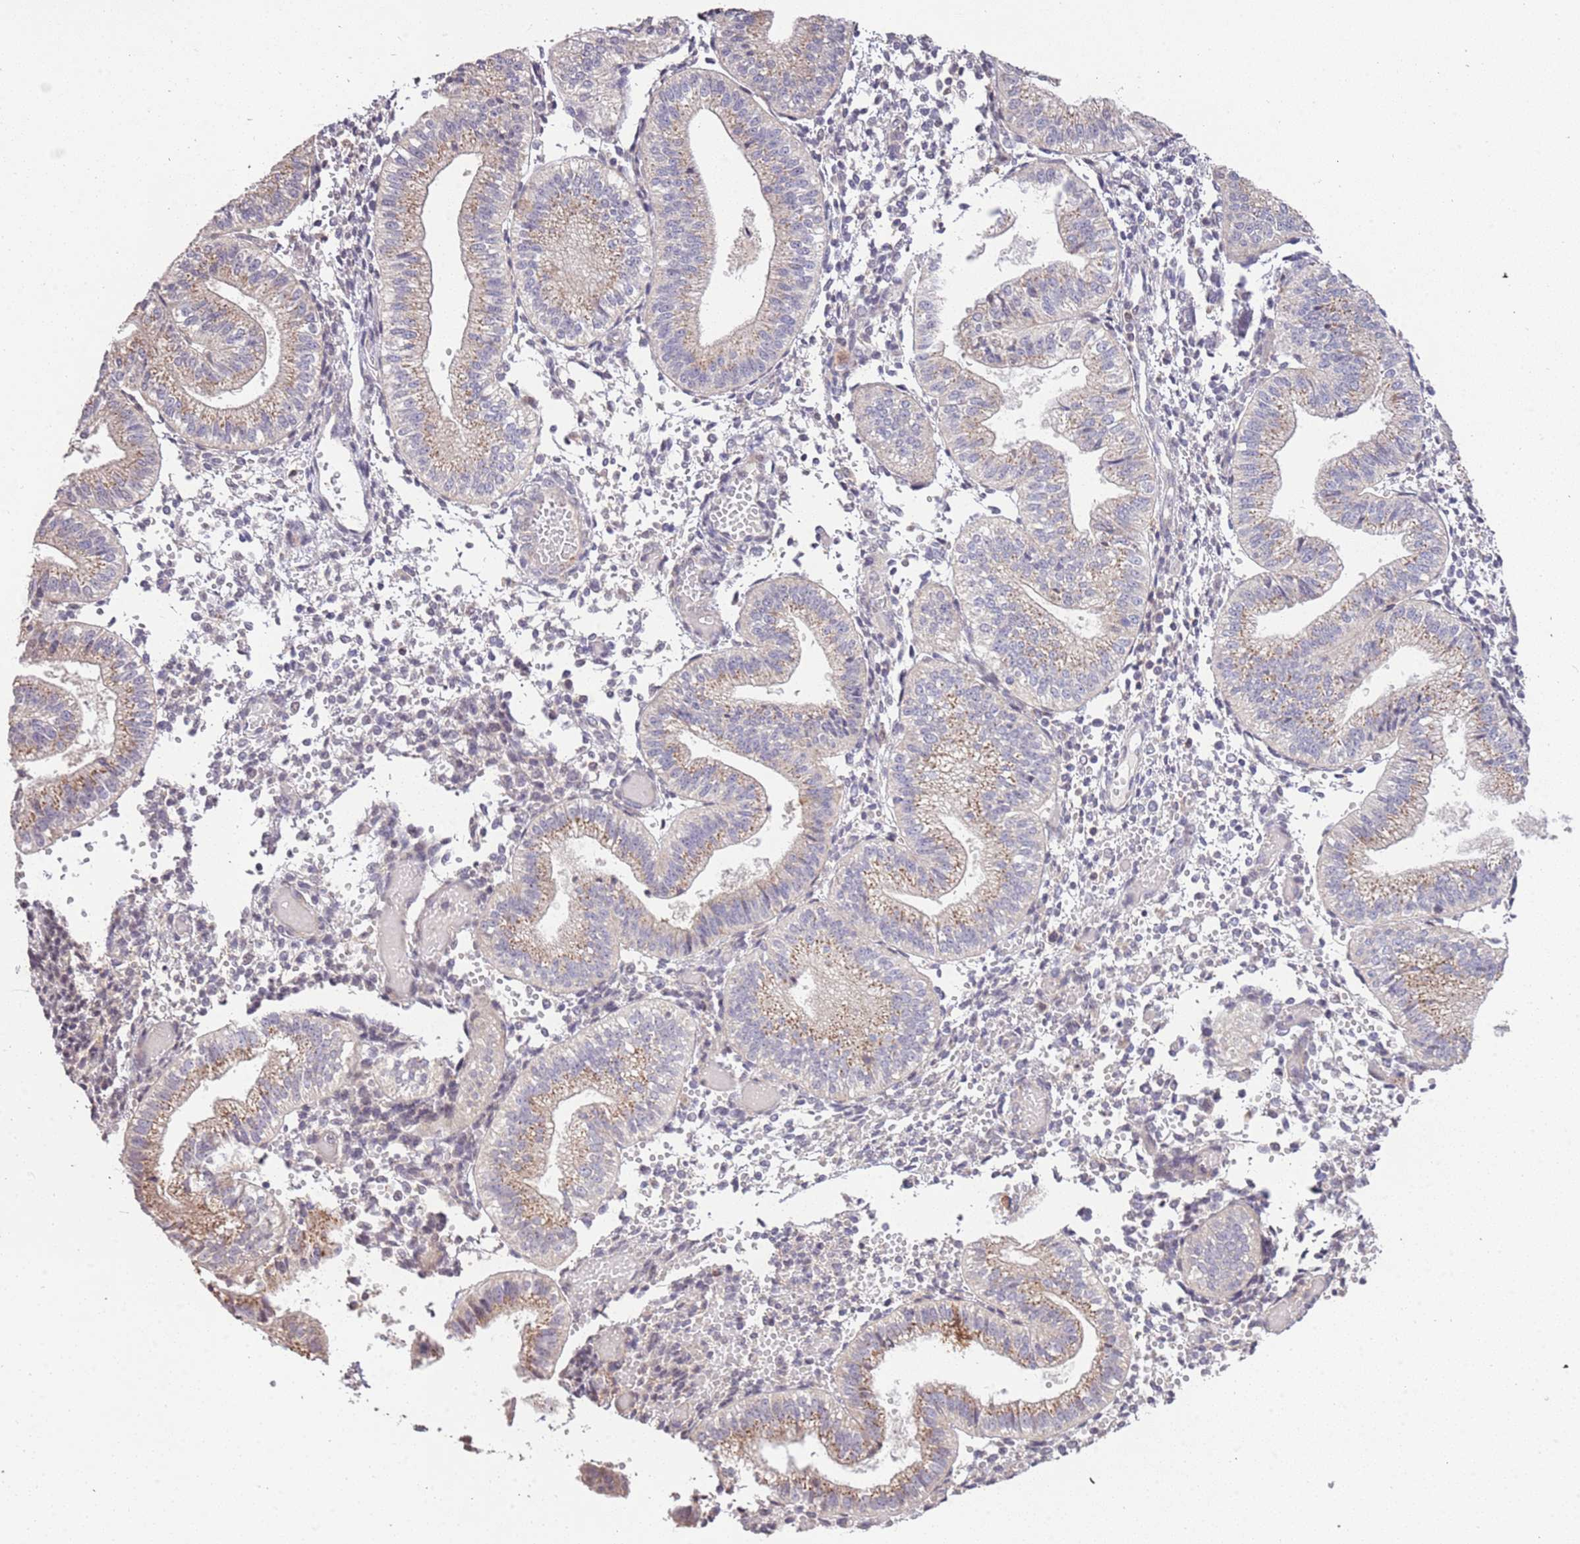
{"staining": {"intensity": "weak", "quantity": "<25%", "location": "cytoplasmic/membranous"}, "tissue": "endometrium", "cell_type": "Cells in endometrial stroma", "image_type": "normal", "snomed": [{"axis": "morphology", "description": "Normal tissue, NOS"}, {"axis": "topography", "description": "Endometrium"}], "caption": "High power microscopy micrograph of an immunohistochemistry histopathology image of benign endometrium, revealing no significant positivity in cells in endometrial stroma.", "gene": "SLC16A4", "patient": {"sex": "female", "age": 34}}